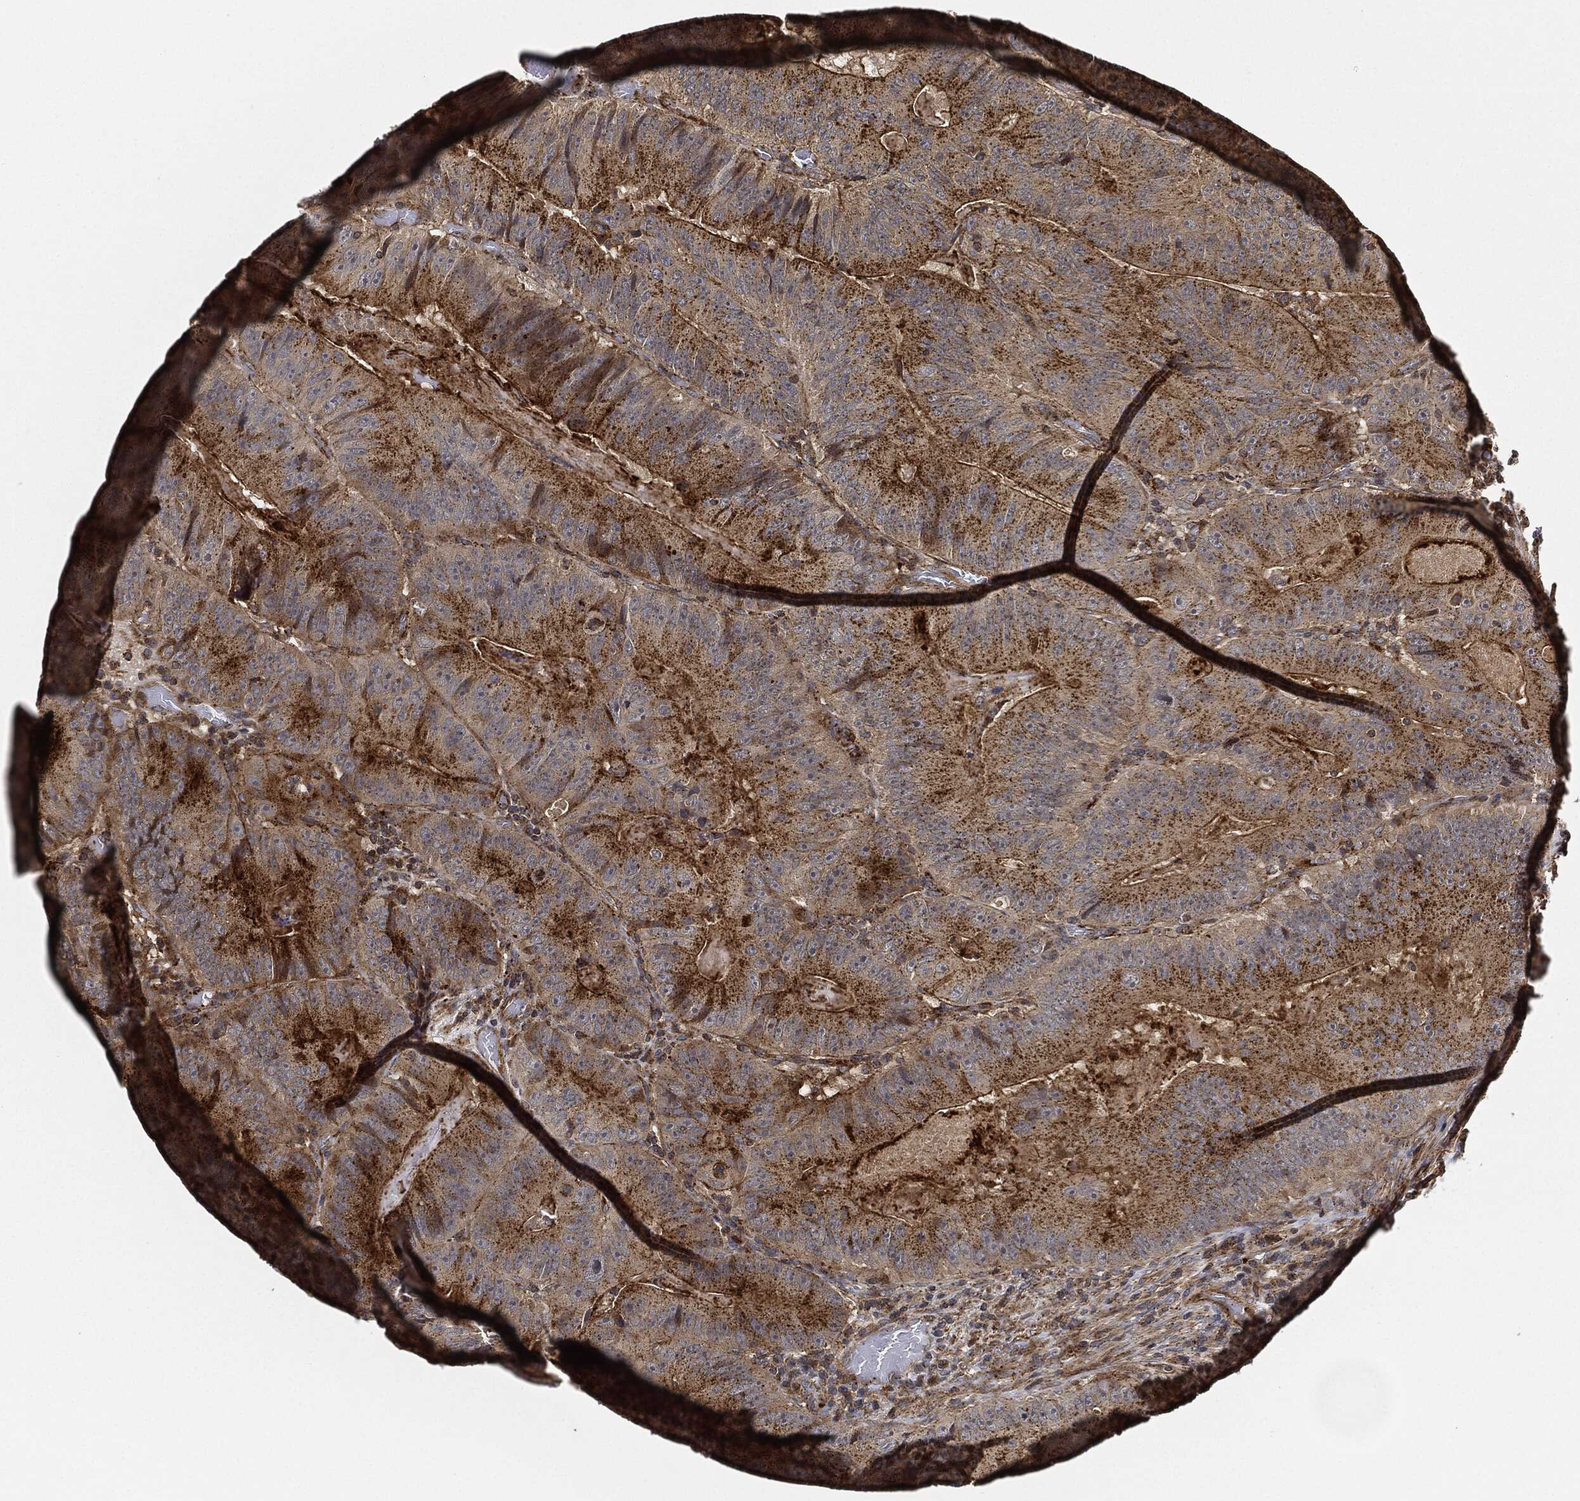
{"staining": {"intensity": "strong", "quantity": ">75%", "location": "cytoplasmic/membranous"}, "tissue": "colorectal cancer", "cell_type": "Tumor cells", "image_type": "cancer", "snomed": [{"axis": "morphology", "description": "Adenocarcinoma, NOS"}, {"axis": "topography", "description": "Colon"}], "caption": "Immunohistochemical staining of human colorectal cancer exhibits high levels of strong cytoplasmic/membranous expression in about >75% of tumor cells.", "gene": "MAP3K3", "patient": {"sex": "female", "age": 86}}